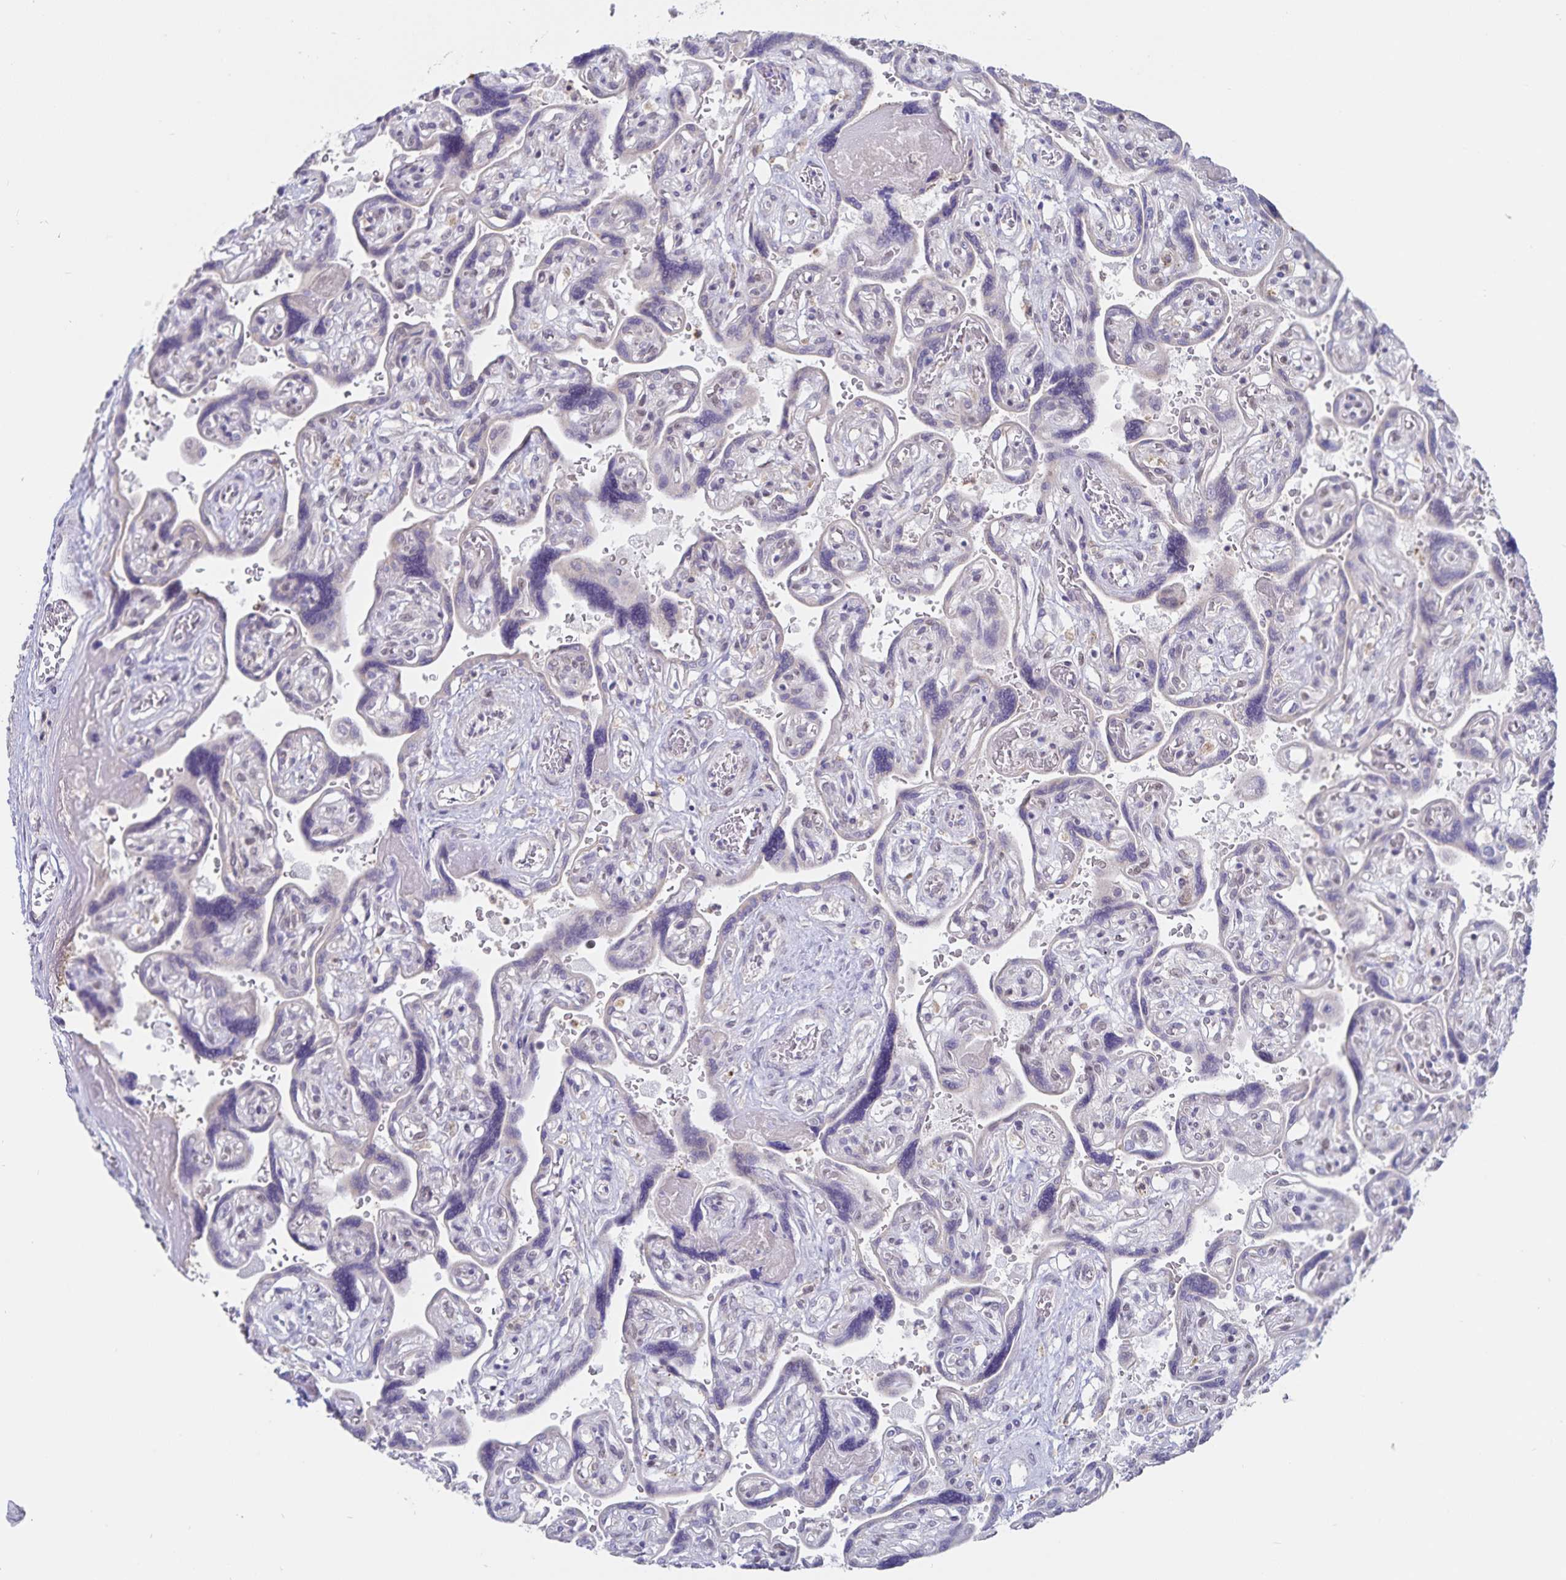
{"staining": {"intensity": "moderate", "quantity": ">75%", "location": "cytoplasmic/membranous"}, "tissue": "placenta", "cell_type": "Decidual cells", "image_type": "normal", "snomed": [{"axis": "morphology", "description": "Normal tissue, NOS"}, {"axis": "topography", "description": "Placenta"}], "caption": "Immunohistochemistry (DAB) staining of unremarkable placenta displays moderate cytoplasmic/membranous protein staining in about >75% of decidual cells. (IHC, brightfield microscopy, high magnification).", "gene": "ATP2A2", "patient": {"sex": "female", "age": 32}}